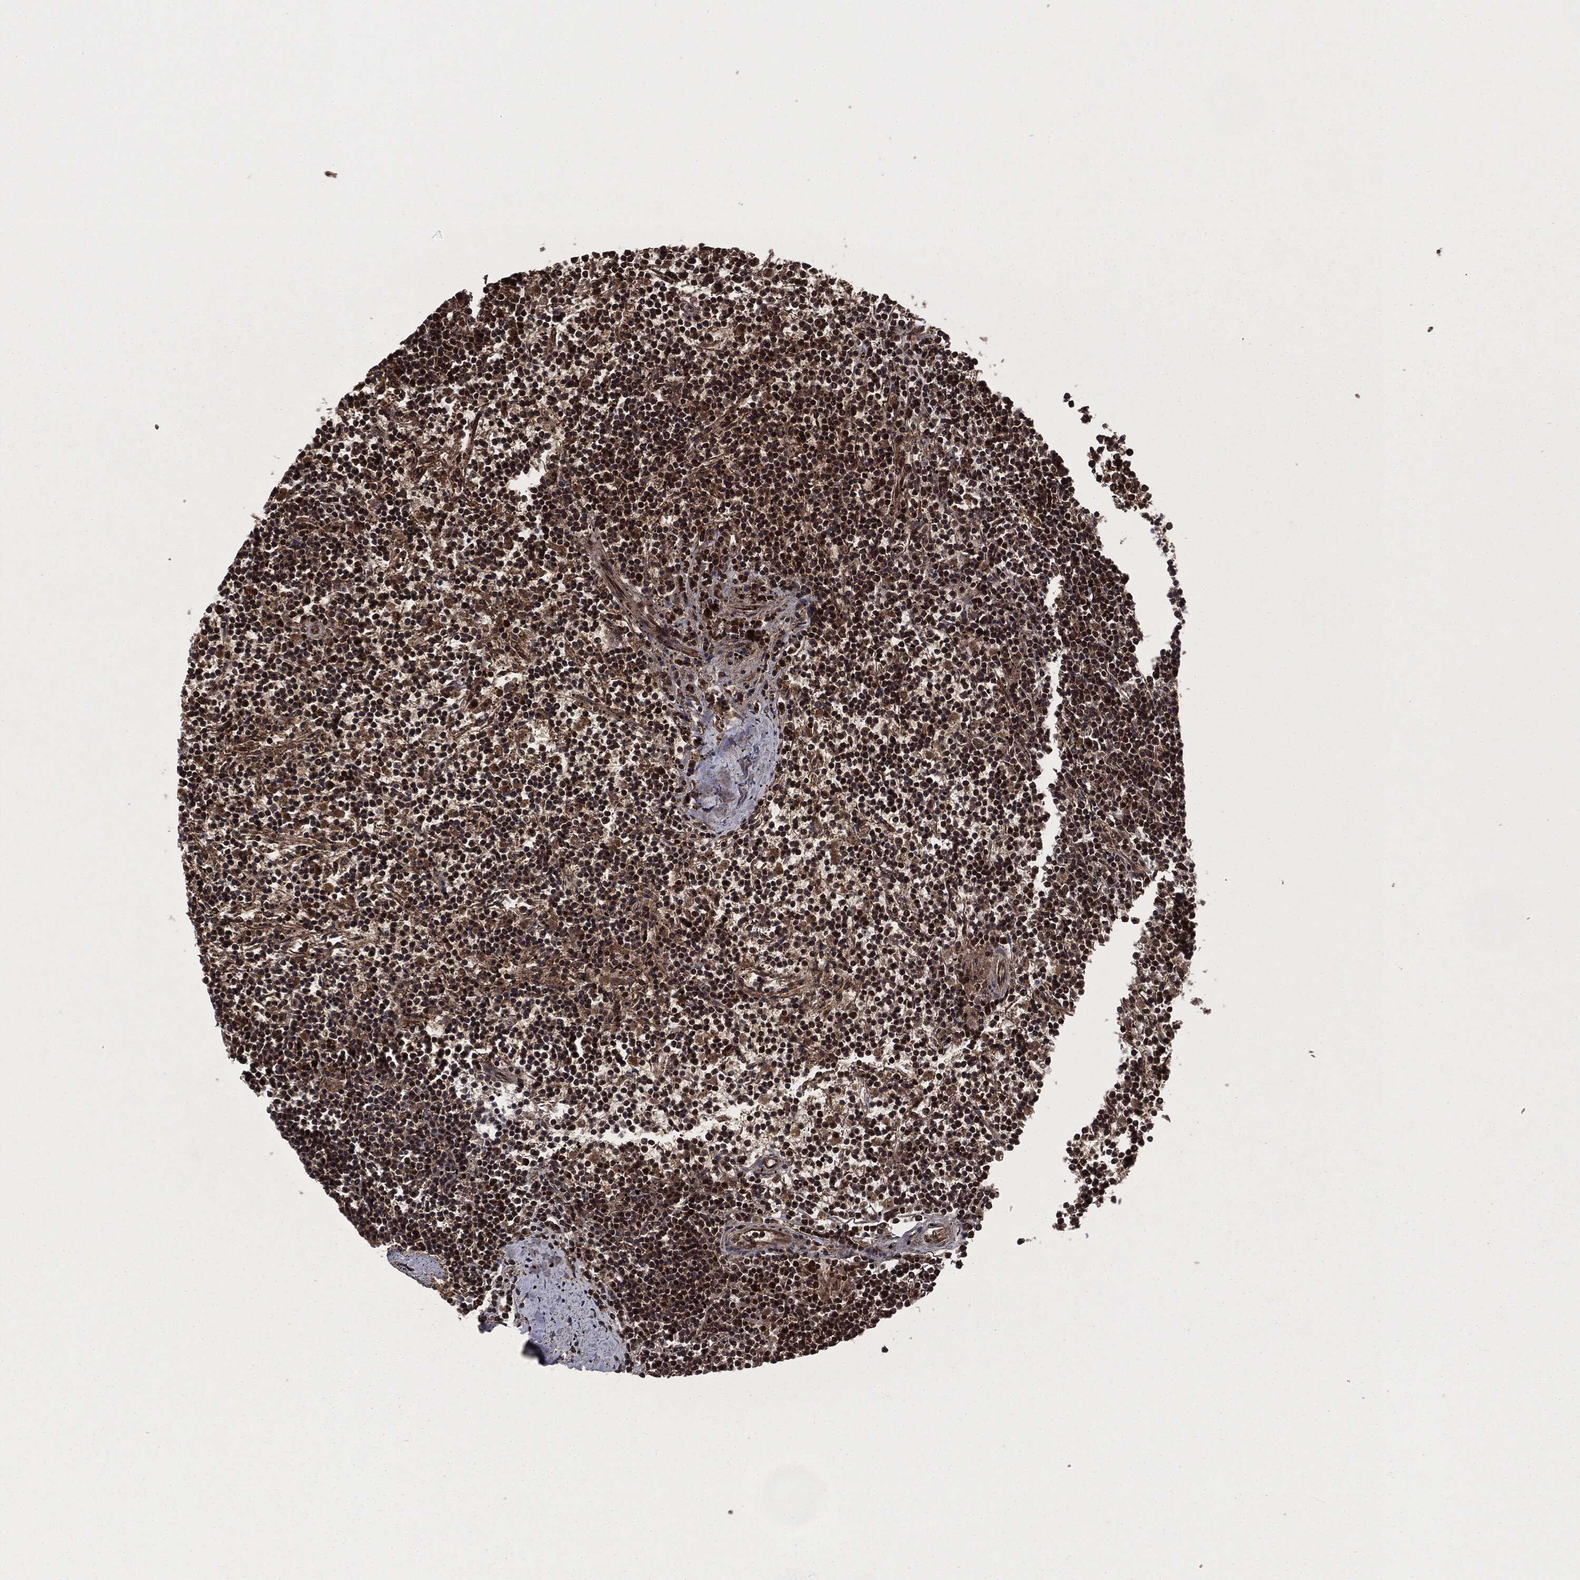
{"staining": {"intensity": "strong", "quantity": ">75%", "location": "cytoplasmic/membranous,nuclear"}, "tissue": "lymphoma", "cell_type": "Tumor cells", "image_type": "cancer", "snomed": [{"axis": "morphology", "description": "Malignant lymphoma, non-Hodgkin's type, Low grade"}, {"axis": "topography", "description": "Spleen"}], "caption": "This micrograph displays lymphoma stained with immunohistochemistry to label a protein in brown. The cytoplasmic/membranous and nuclear of tumor cells show strong positivity for the protein. Nuclei are counter-stained blue.", "gene": "CARD6", "patient": {"sex": "female", "age": 19}}